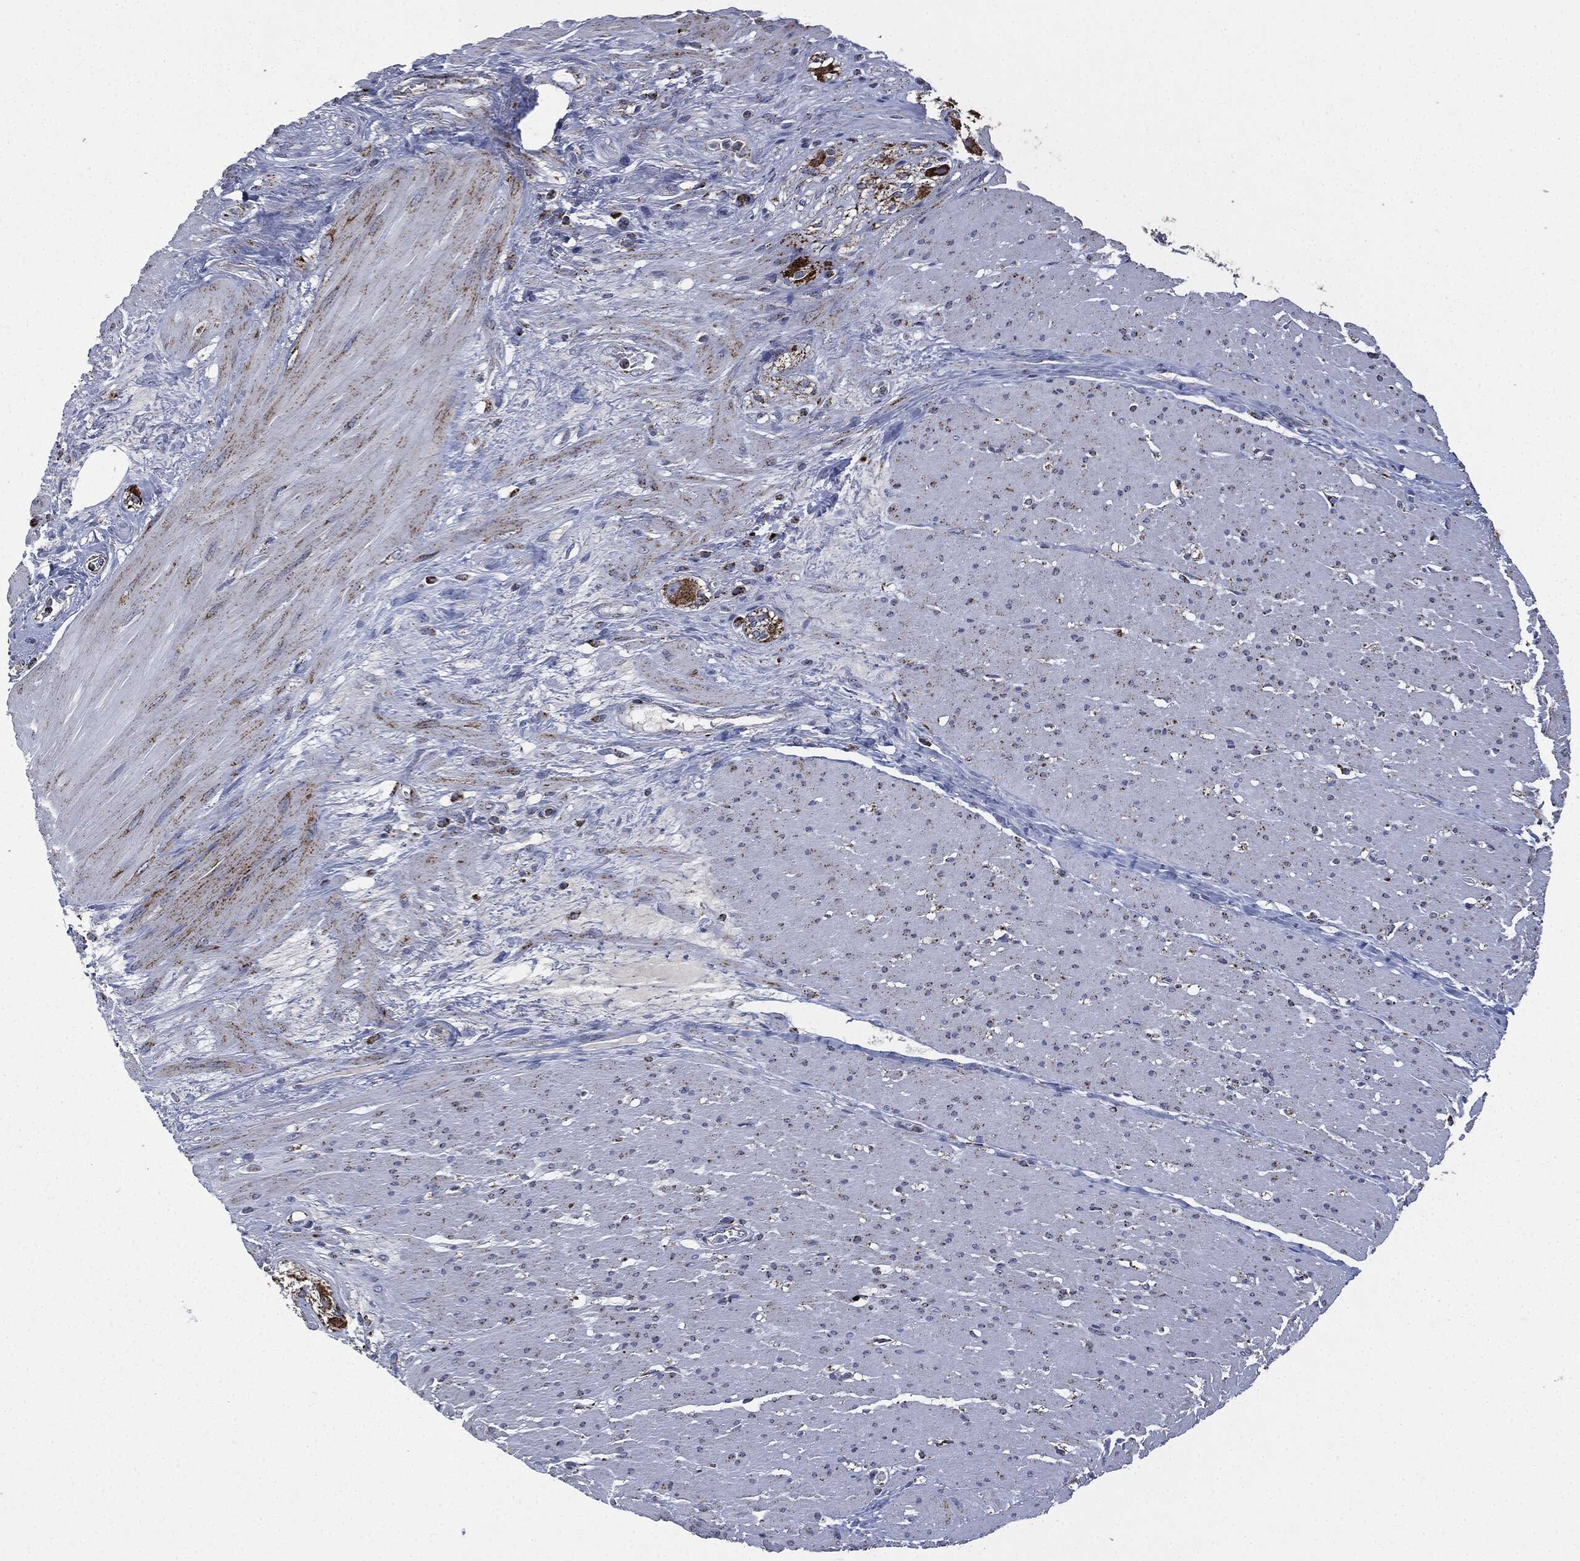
{"staining": {"intensity": "weak", "quantity": "25%-75%", "location": "cytoplasmic/membranous"}, "tissue": "smooth muscle", "cell_type": "Smooth muscle cells", "image_type": "normal", "snomed": [{"axis": "morphology", "description": "Normal tissue, NOS"}, {"axis": "topography", "description": "Soft tissue"}, {"axis": "topography", "description": "Smooth muscle"}], "caption": "The immunohistochemical stain labels weak cytoplasmic/membranous positivity in smooth muscle cells of normal smooth muscle. The staining was performed using DAB (3,3'-diaminobenzidine), with brown indicating positive protein expression. Nuclei are stained blue with hematoxylin.", "gene": "RYK", "patient": {"sex": "male", "age": 72}}